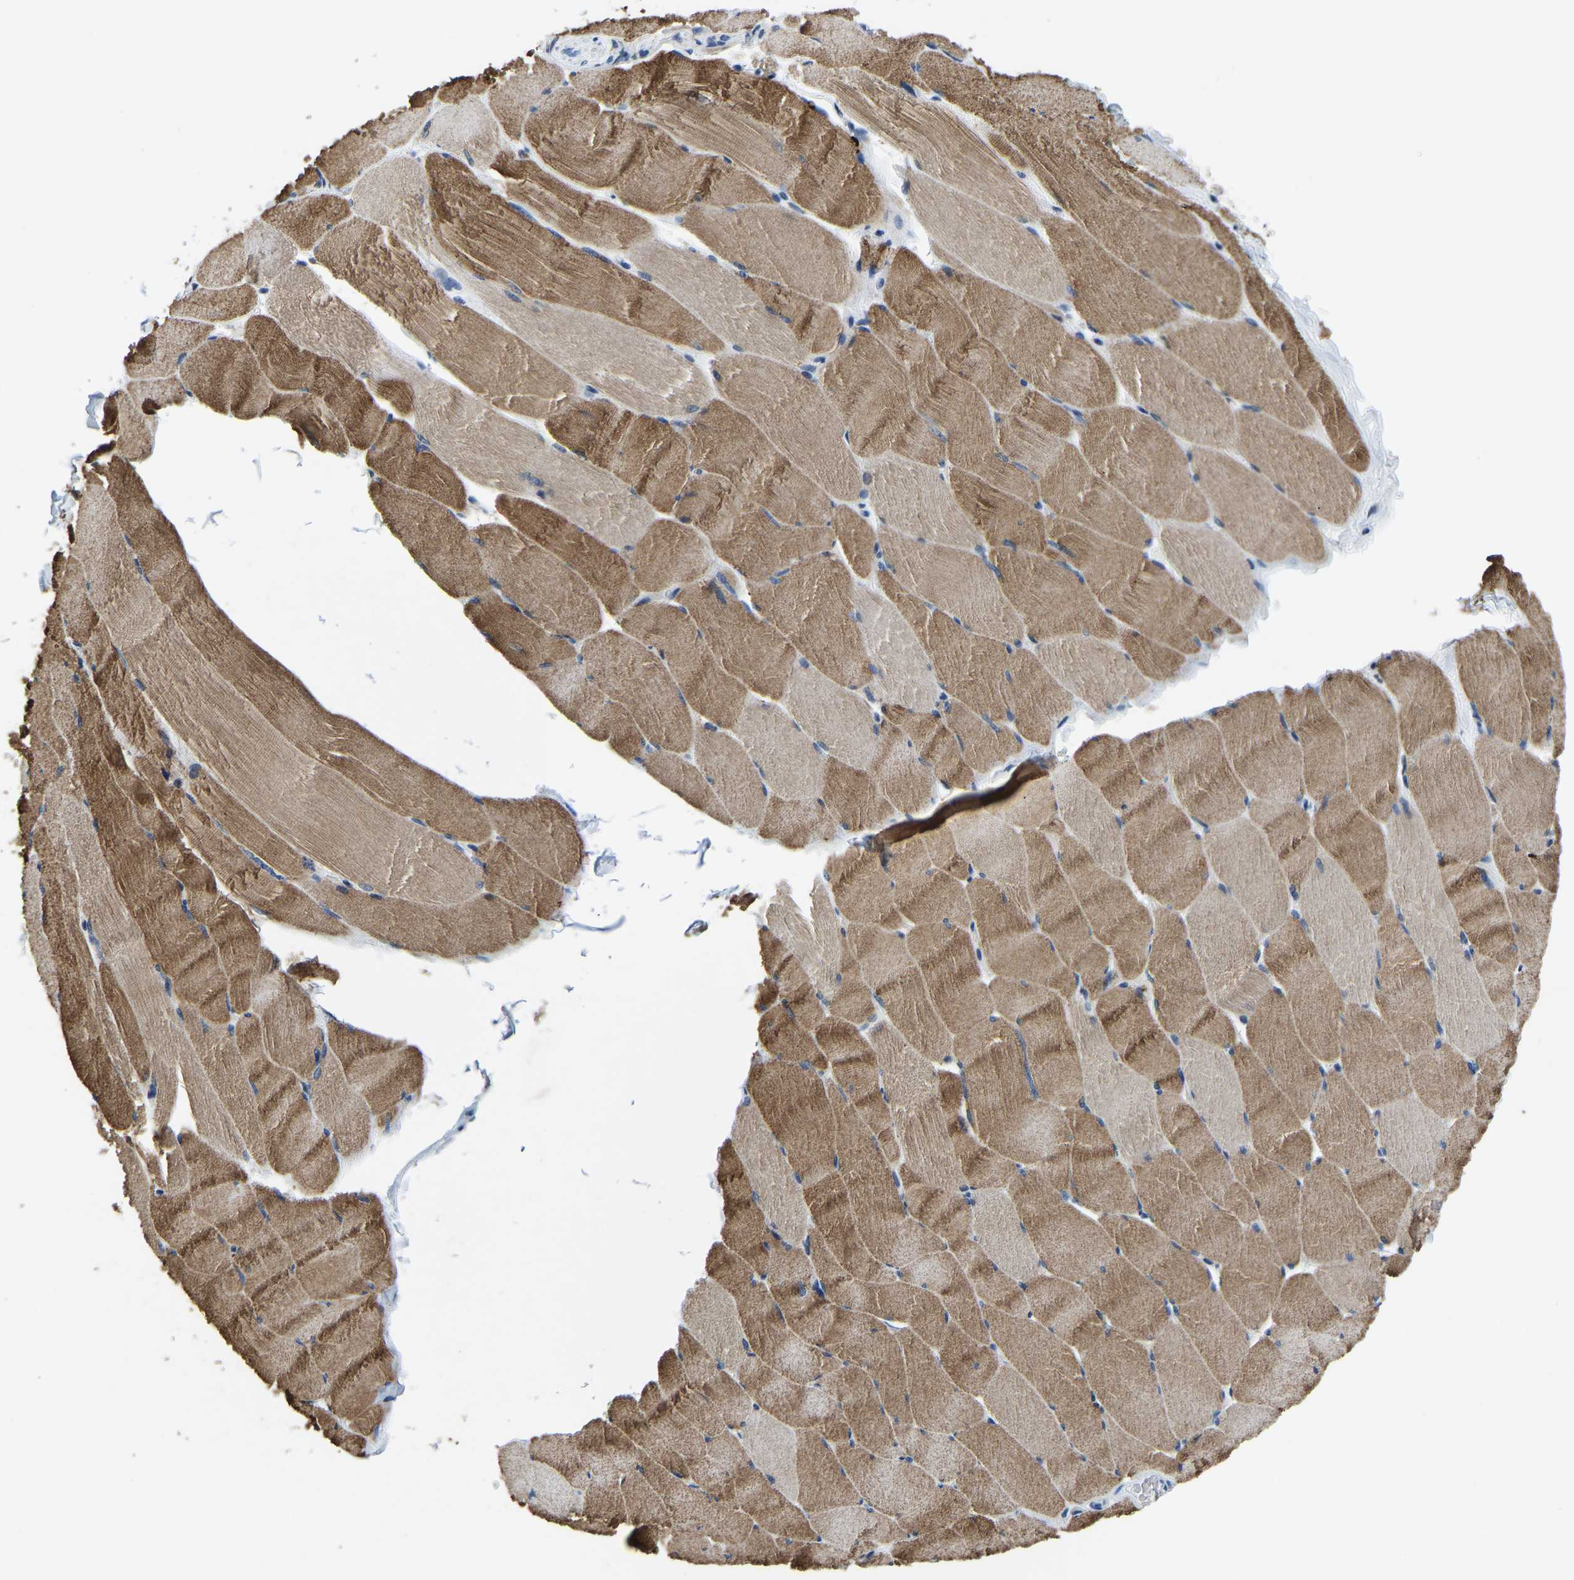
{"staining": {"intensity": "moderate", "quantity": ">75%", "location": "cytoplasmic/membranous"}, "tissue": "skeletal muscle", "cell_type": "Myocytes", "image_type": "normal", "snomed": [{"axis": "morphology", "description": "Normal tissue, NOS"}, {"axis": "topography", "description": "Skeletal muscle"}], "caption": "Immunohistochemical staining of benign human skeletal muscle demonstrates medium levels of moderate cytoplasmic/membranous expression in approximately >75% of myocytes.", "gene": "BNIP3L", "patient": {"sex": "male", "age": 62}}